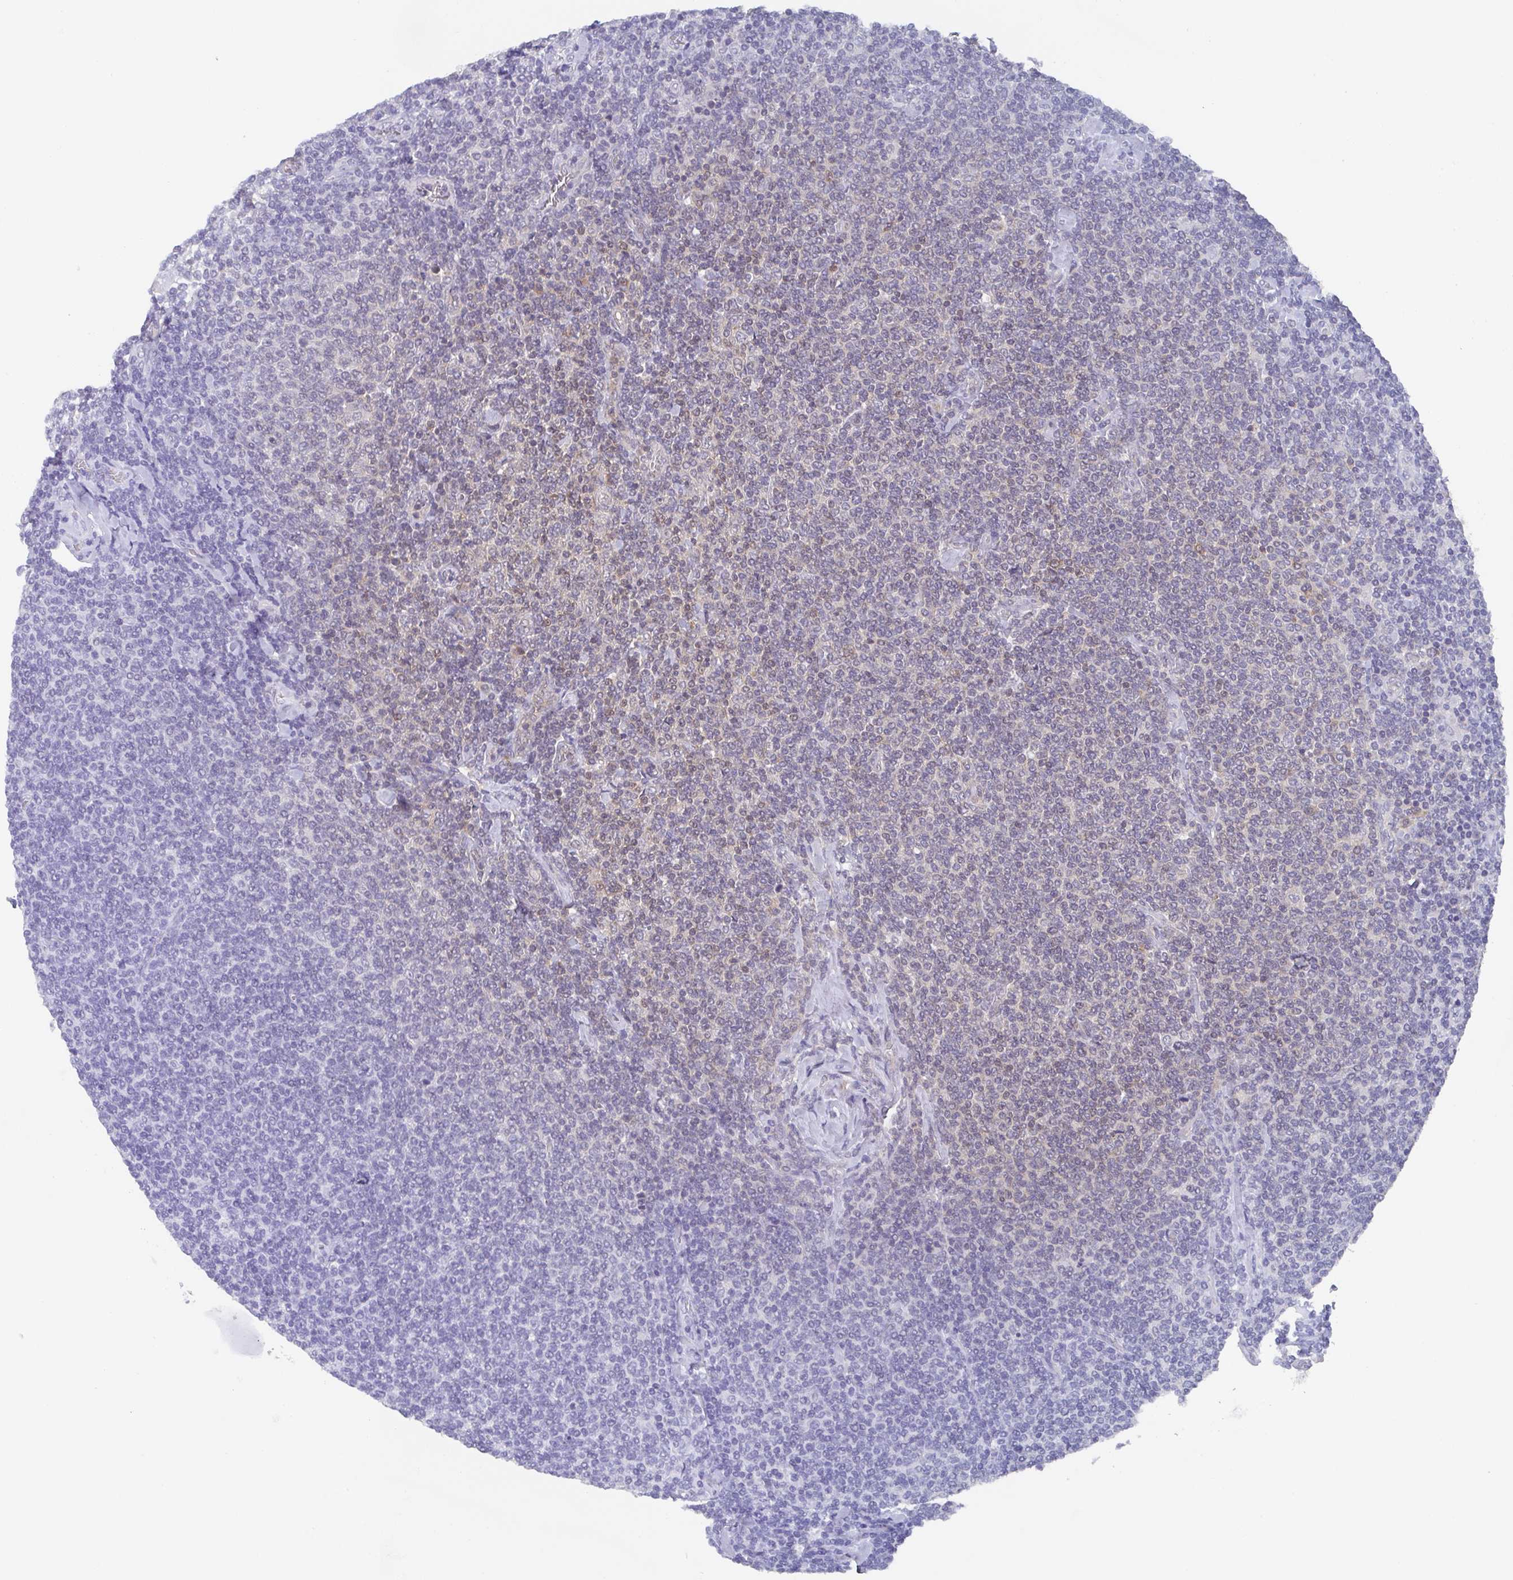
{"staining": {"intensity": "negative", "quantity": "none", "location": "none"}, "tissue": "lymphoma", "cell_type": "Tumor cells", "image_type": "cancer", "snomed": [{"axis": "morphology", "description": "Malignant lymphoma, non-Hodgkin's type, Low grade"}, {"axis": "topography", "description": "Lymph node"}], "caption": "Tumor cells show no significant protein expression in lymphoma.", "gene": "AGFG2", "patient": {"sex": "male", "age": 52}}